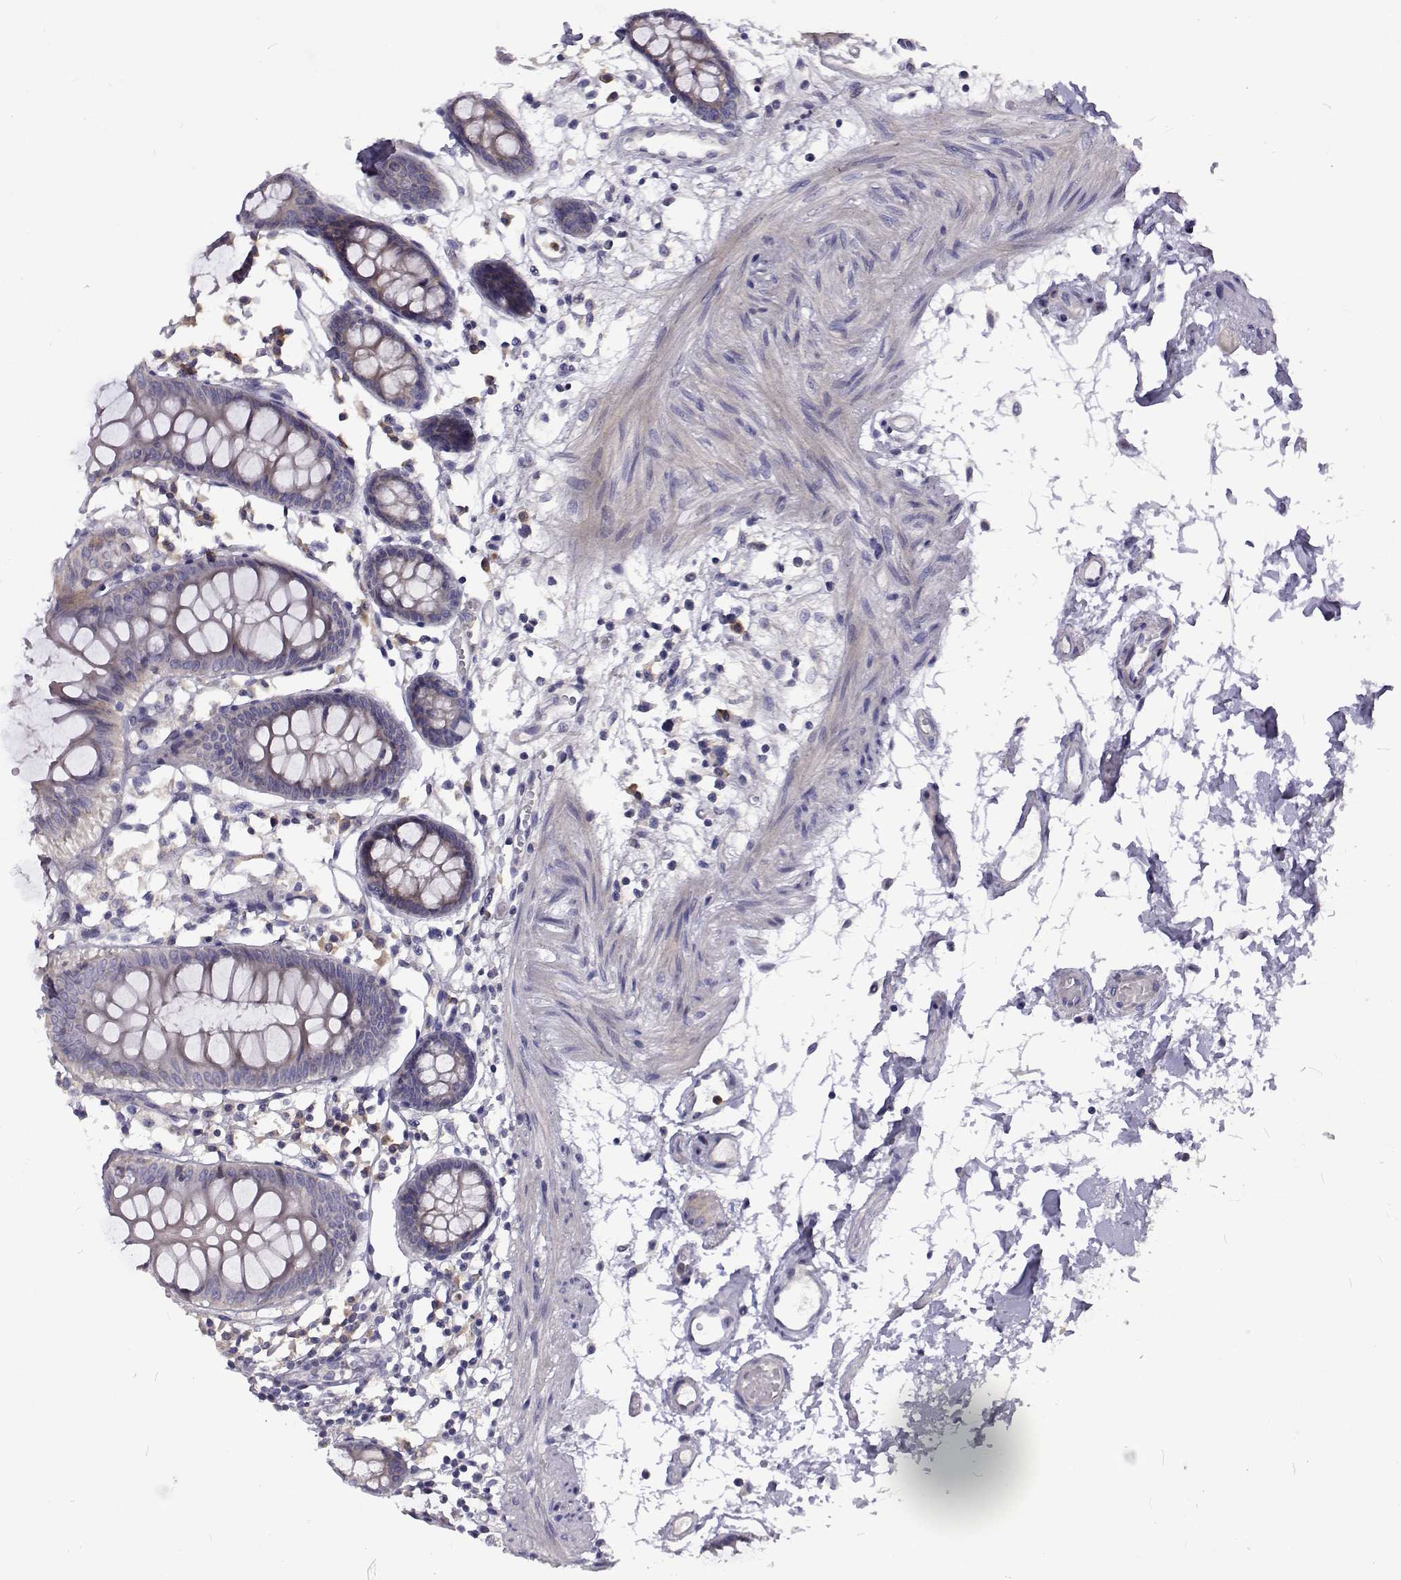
{"staining": {"intensity": "negative", "quantity": "none", "location": "none"}, "tissue": "colon", "cell_type": "Endothelial cells", "image_type": "normal", "snomed": [{"axis": "morphology", "description": "Normal tissue, NOS"}, {"axis": "topography", "description": "Colon"}], "caption": "Immunohistochemistry (IHC) image of unremarkable colon: human colon stained with DAB (3,3'-diaminobenzidine) displays no significant protein expression in endothelial cells.", "gene": "NPR3", "patient": {"sex": "female", "age": 84}}